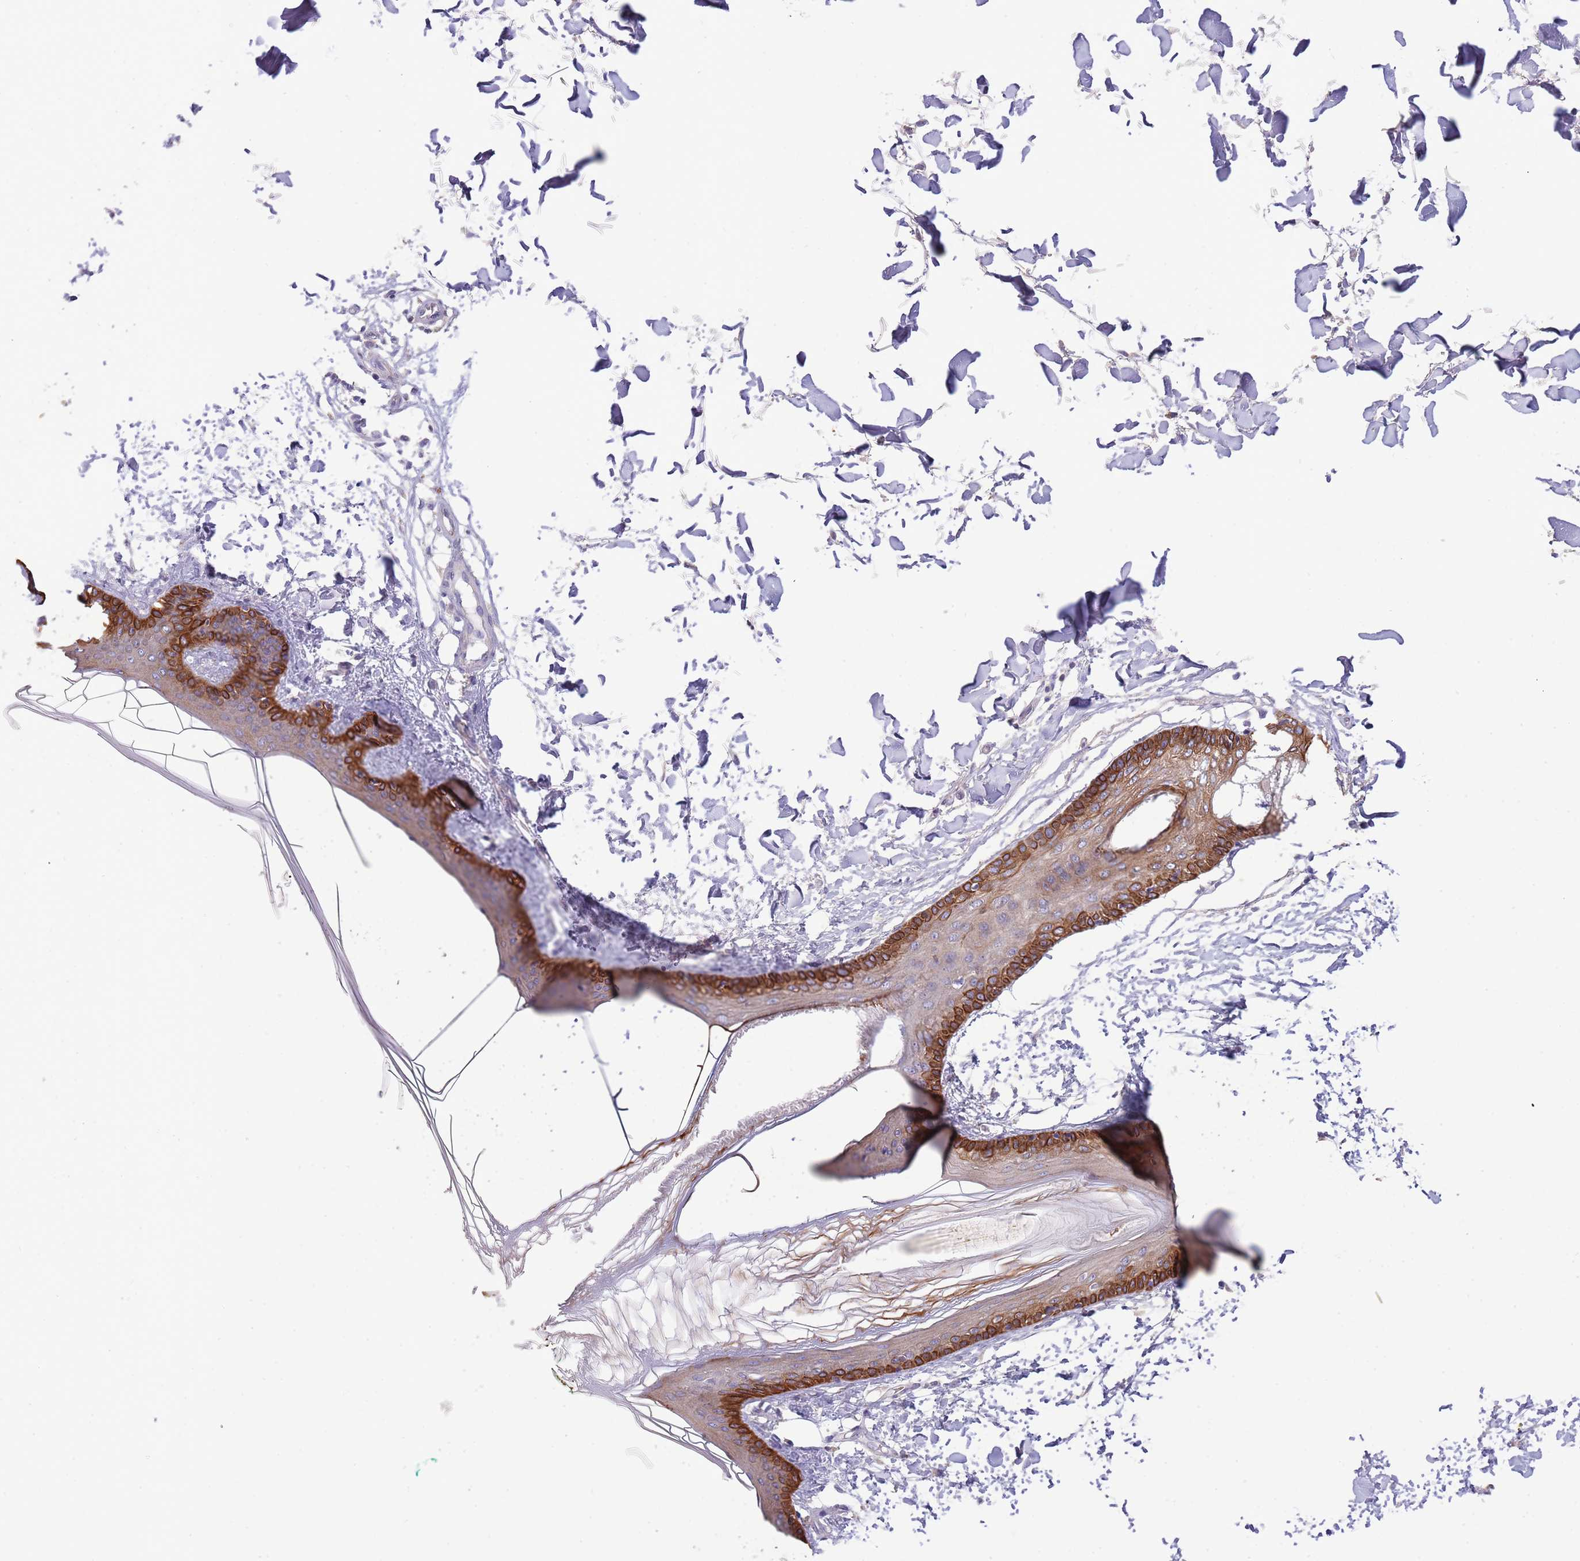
{"staining": {"intensity": "negative", "quantity": "none", "location": "none"}, "tissue": "skin", "cell_type": "Fibroblasts", "image_type": "normal", "snomed": [{"axis": "morphology", "description": "Normal tissue, NOS"}, {"axis": "topography", "description": "Skin"}], "caption": "An immunohistochemistry (IHC) image of benign skin is shown. There is no staining in fibroblasts of skin. The staining was performed using DAB to visualize the protein expression in brown, while the nuclei were stained in blue with hematoxylin (Magnification: 20x).", "gene": "ZNF658", "patient": {"sex": "female", "age": 34}}